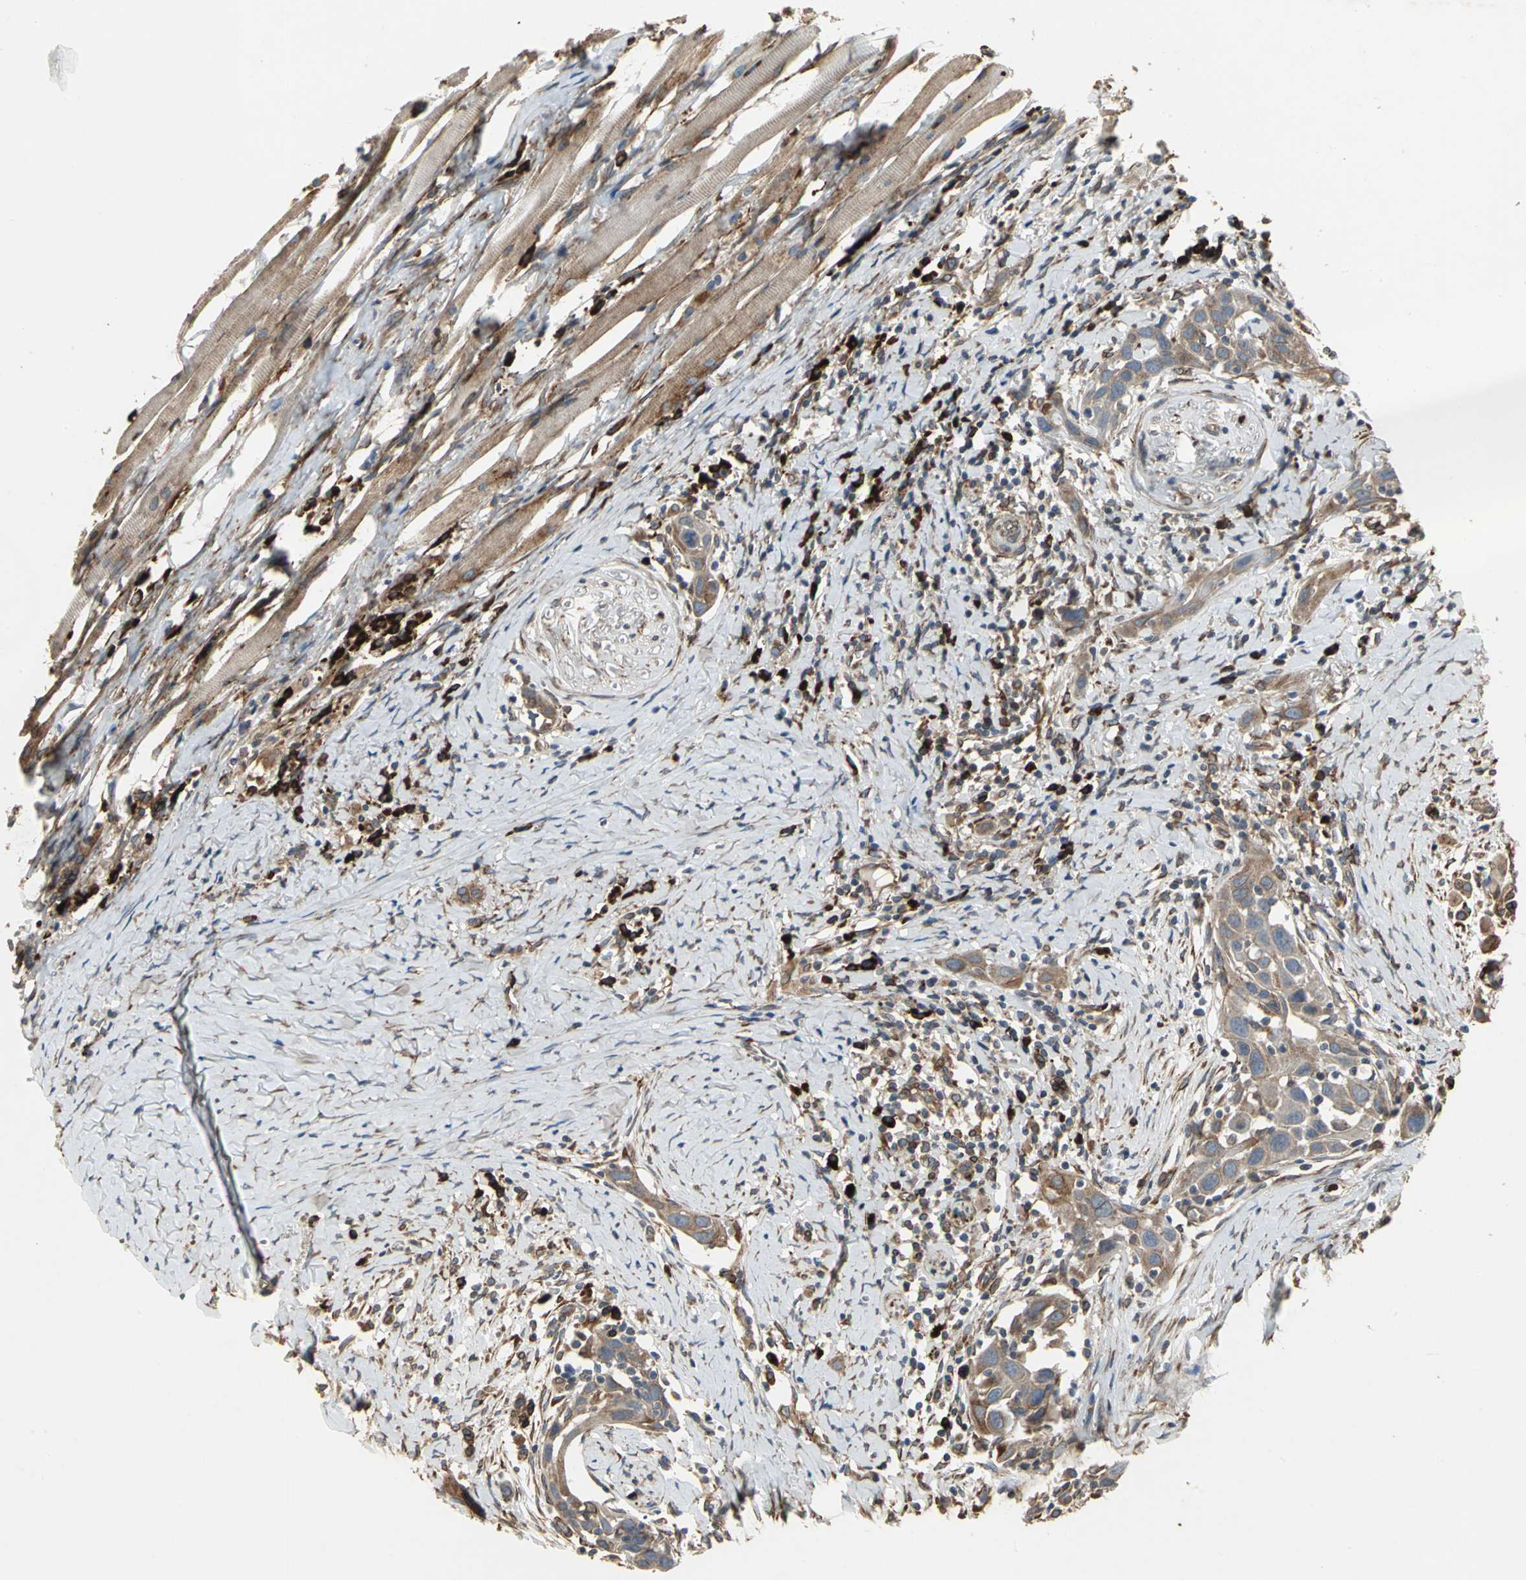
{"staining": {"intensity": "strong", "quantity": ">75%", "location": "cytoplasmic/membranous"}, "tissue": "head and neck cancer", "cell_type": "Tumor cells", "image_type": "cancer", "snomed": [{"axis": "morphology", "description": "Normal tissue, NOS"}, {"axis": "morphology", "description": "Squamous cell carcinoma, NOS"}, {"axis": "topography", "description": "Oral tissue"}, {"axis": "topography", "description": "Head-Neck"}], "caption": "IHC of human head and neck cancer exhibits high levels of strong cytoplasmic/membranous staining in approximately >75% of tumor cells.", "gene": "SYVN1", "patient": {"sex": "female", "age": 50}}